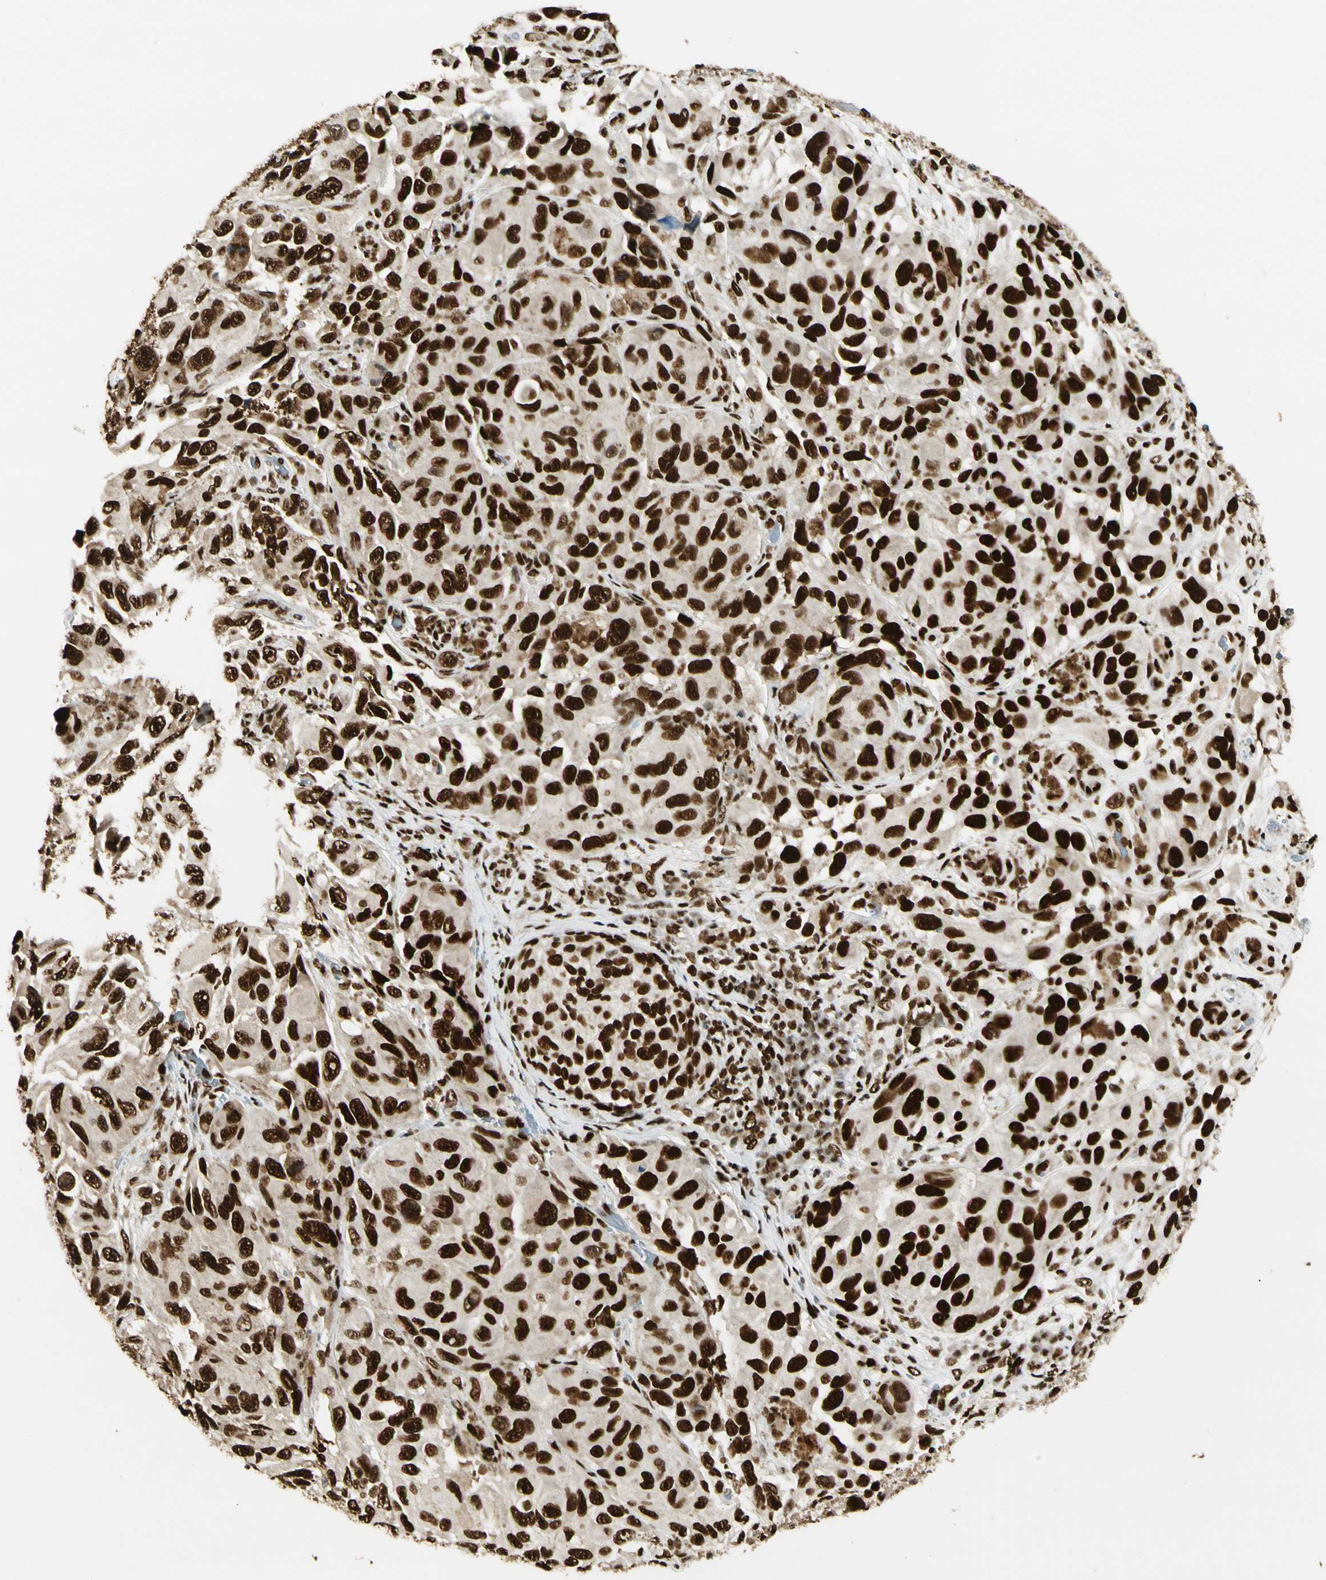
{"staining": {"intensity": "strong", "quantity": ">75%", "location": "nuclear"}, "tissue": "melanoma", "cell_type": "Tumor cells", "image_type": "cancer", "snomed": [{"axis": "morphology", "description": "Malignant melanoma, NOS"}, {"axis": "topography", "description": "Skin"}], "caption": "This photomicrograph reveals IHC staining of human melanoma, with high strong nuclear positivity in about >75% of tumor cells.", "gene": "FUS", "patient": {"sex": "female", "age": 73}}